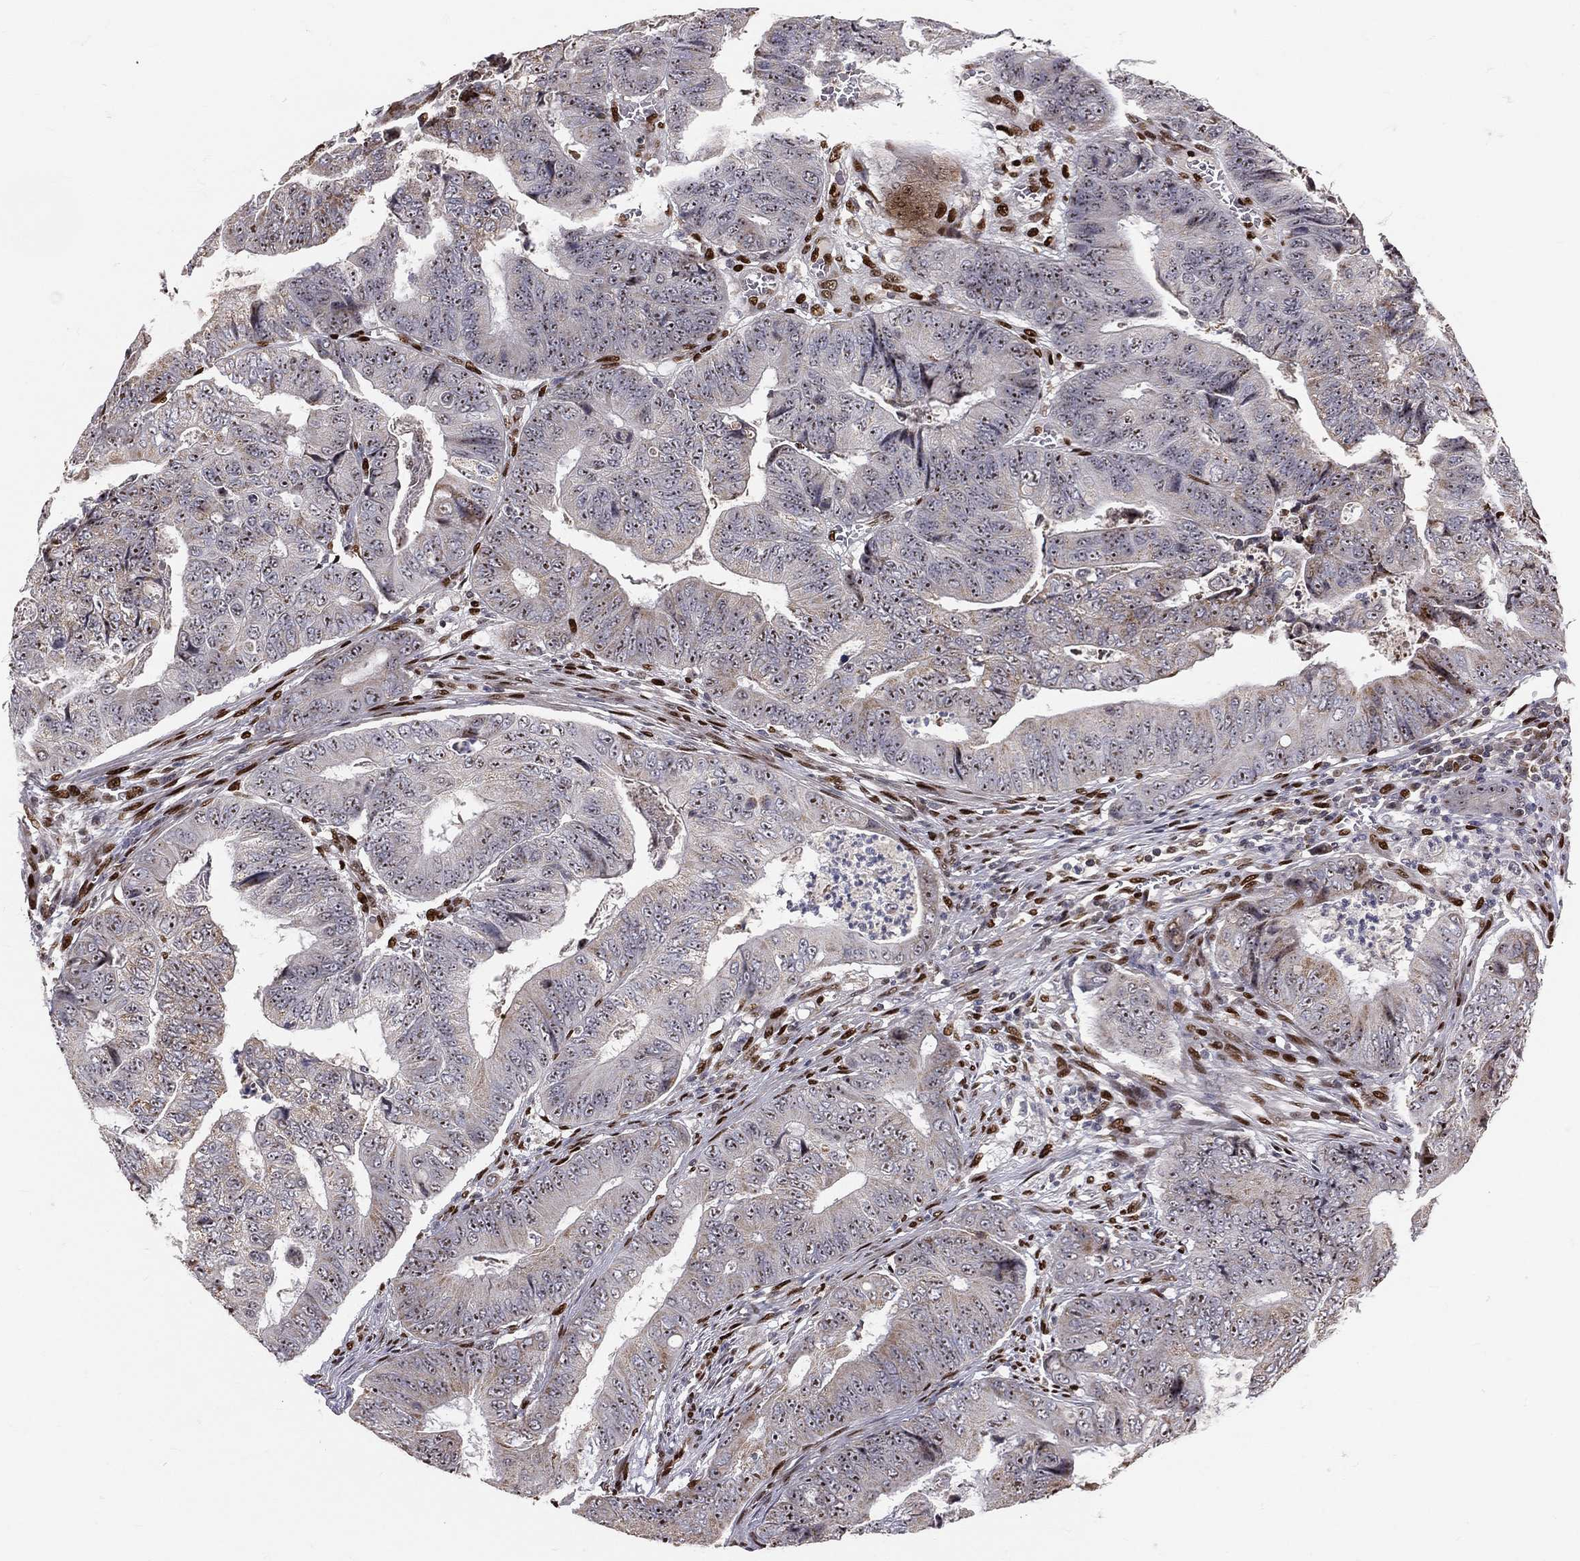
{"staining": {"intensity": "moderate", "quantity": "25%-75%", "location": "nuclear"}, "tissue": "colorectal cancer", "cell_type": "Tumor cells", "image_type": "cancer", "snomed": [{"axis": "morphology", "description": "Adenocarcinoma, NOS"}, {"axis": "topography", "description": "Colon"}], "caption": "Colorectal cancer (adenocarcinoma) tissue reveals moderate nuclear staining in about 25%-75% of tumor cells Immunohistochemistry (ihc) stains the protein in brown and the nuclei are stained blue.", "gene": "ZEB1", "patient": {"sex": "female", "age": 48}}